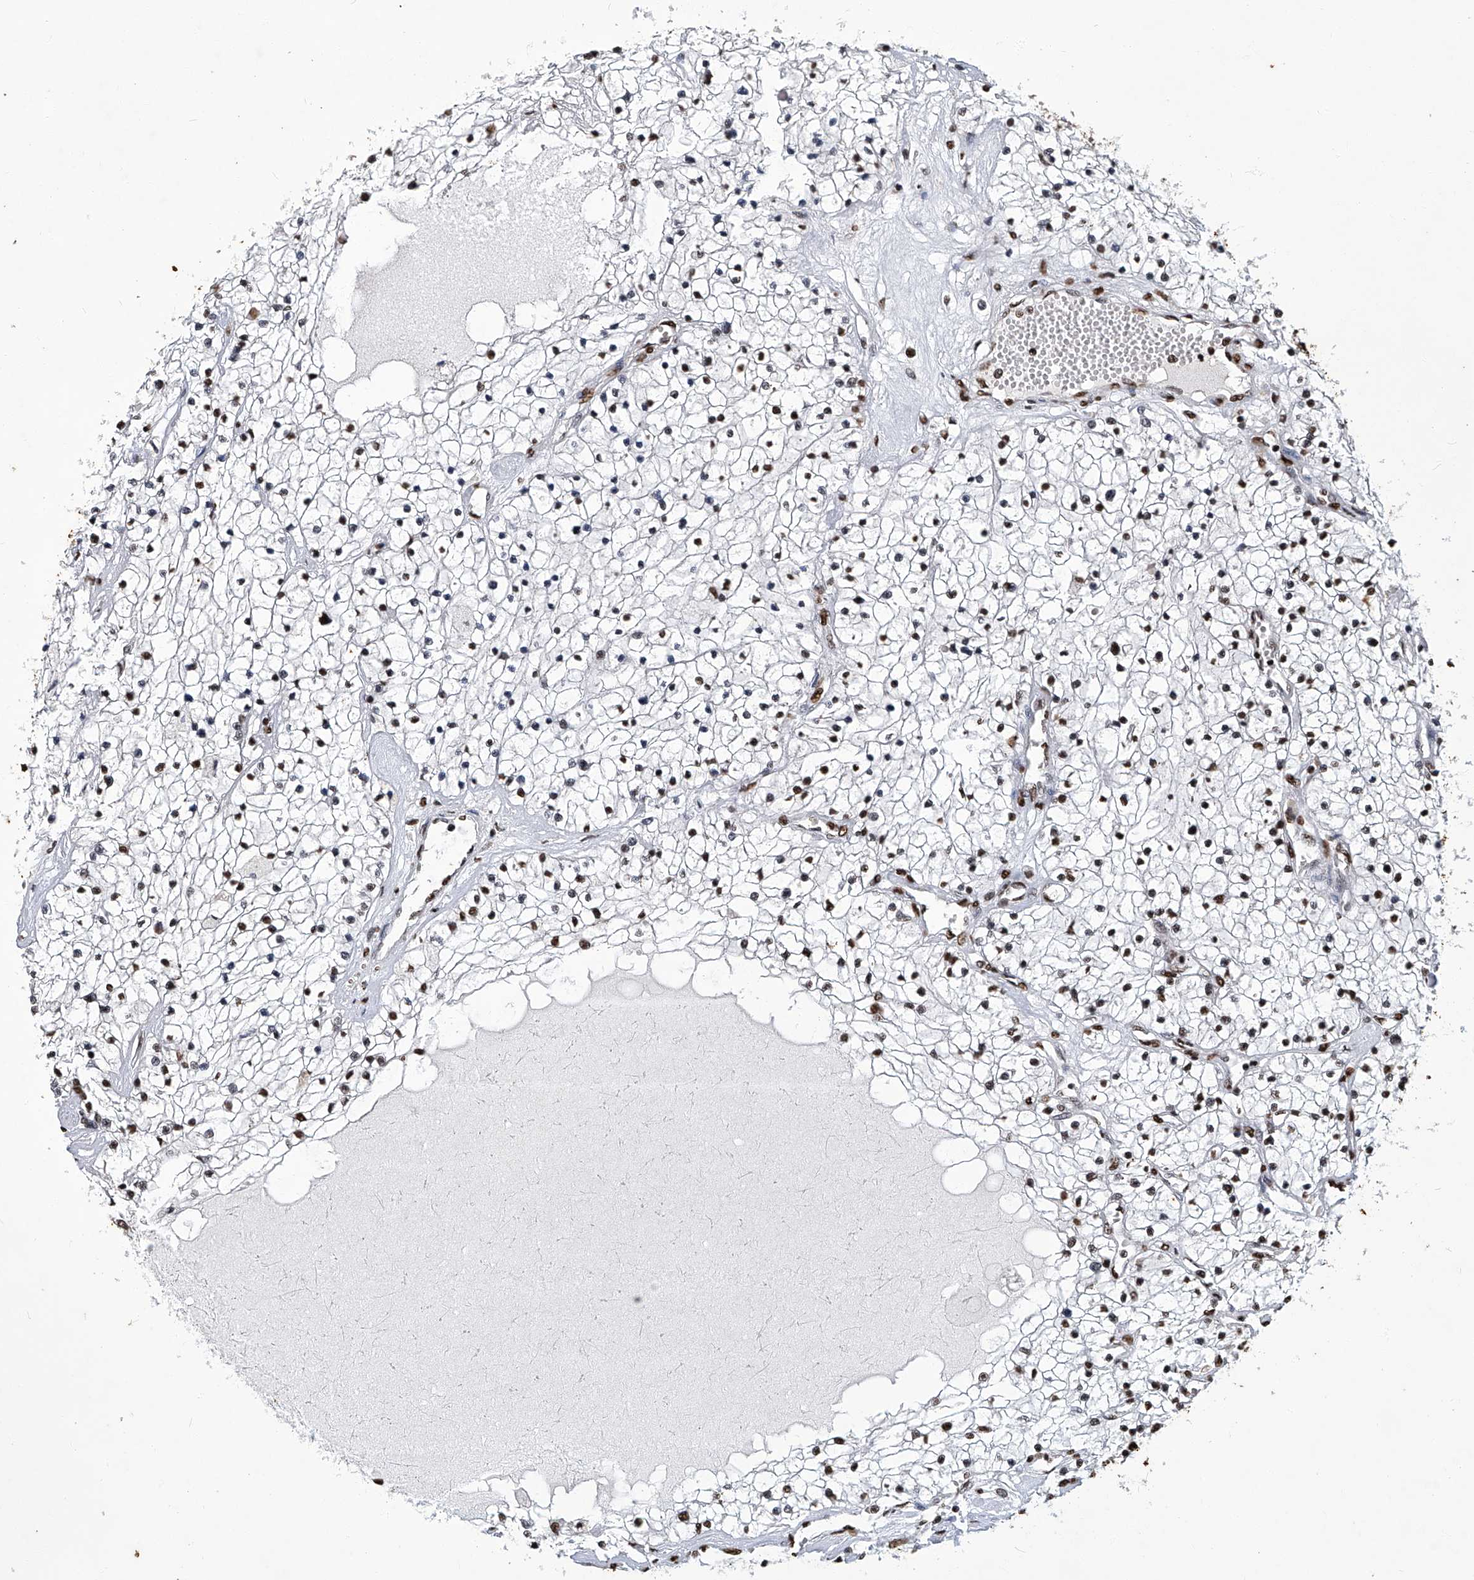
{"staining": {"intensity": "moderate", "quantity": "25%-75%", "location": "nuclear"}, "tissue": "renal cancer", "cell_type": "Tumor cells", "image_type": "cancer", "snomed": [{"axis": "morphology", "description": "Adenocarcinoma, NOS"}, {"axis": "topography", "description": "Kidney"}], "caption": "This is an image of immunohistochemistry staining of renal cancer, which shows moderate expression in the nuclear of tumor cells.", "gene": "HBP1", "patient": {"sex": "male", "age": 68}}